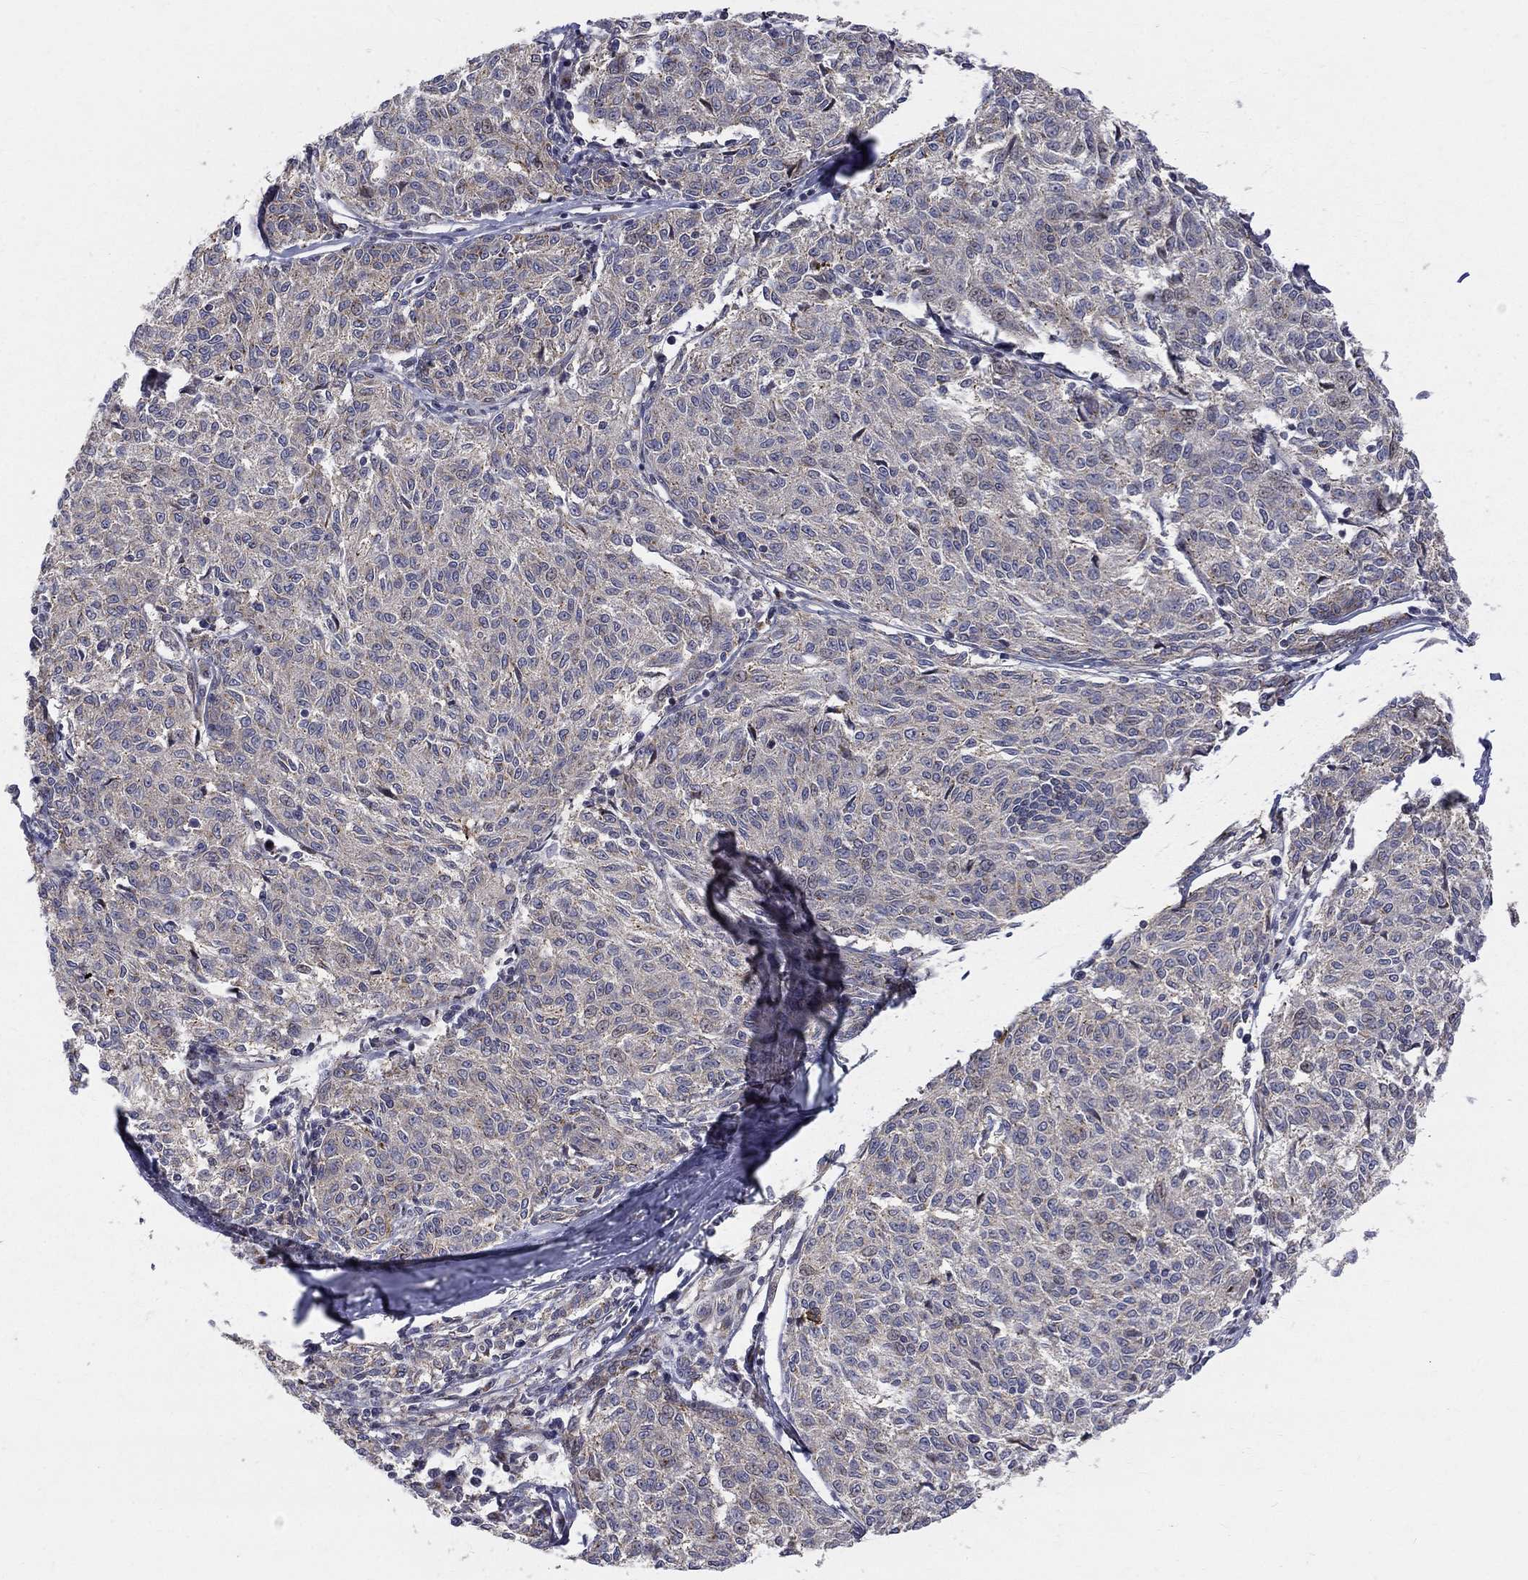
{"staining": {"intensity": "negative", "quantity": "none", "location": "none"}, "tissue": "melanoma", "cell_type": "Tumor cells", "image_type": "cancer", "snomed": [{"axis": "morphology", "description": "Malignant melanoma, NOS"}, {"axis": "topography", "description": "Skin"}], "caption": "Malignant melanoma was stained to show a protein in brown. There is no significant positivity in tumor cells.", "gene": "WDR19", "patient": {"sex": "female", "age": 72}}